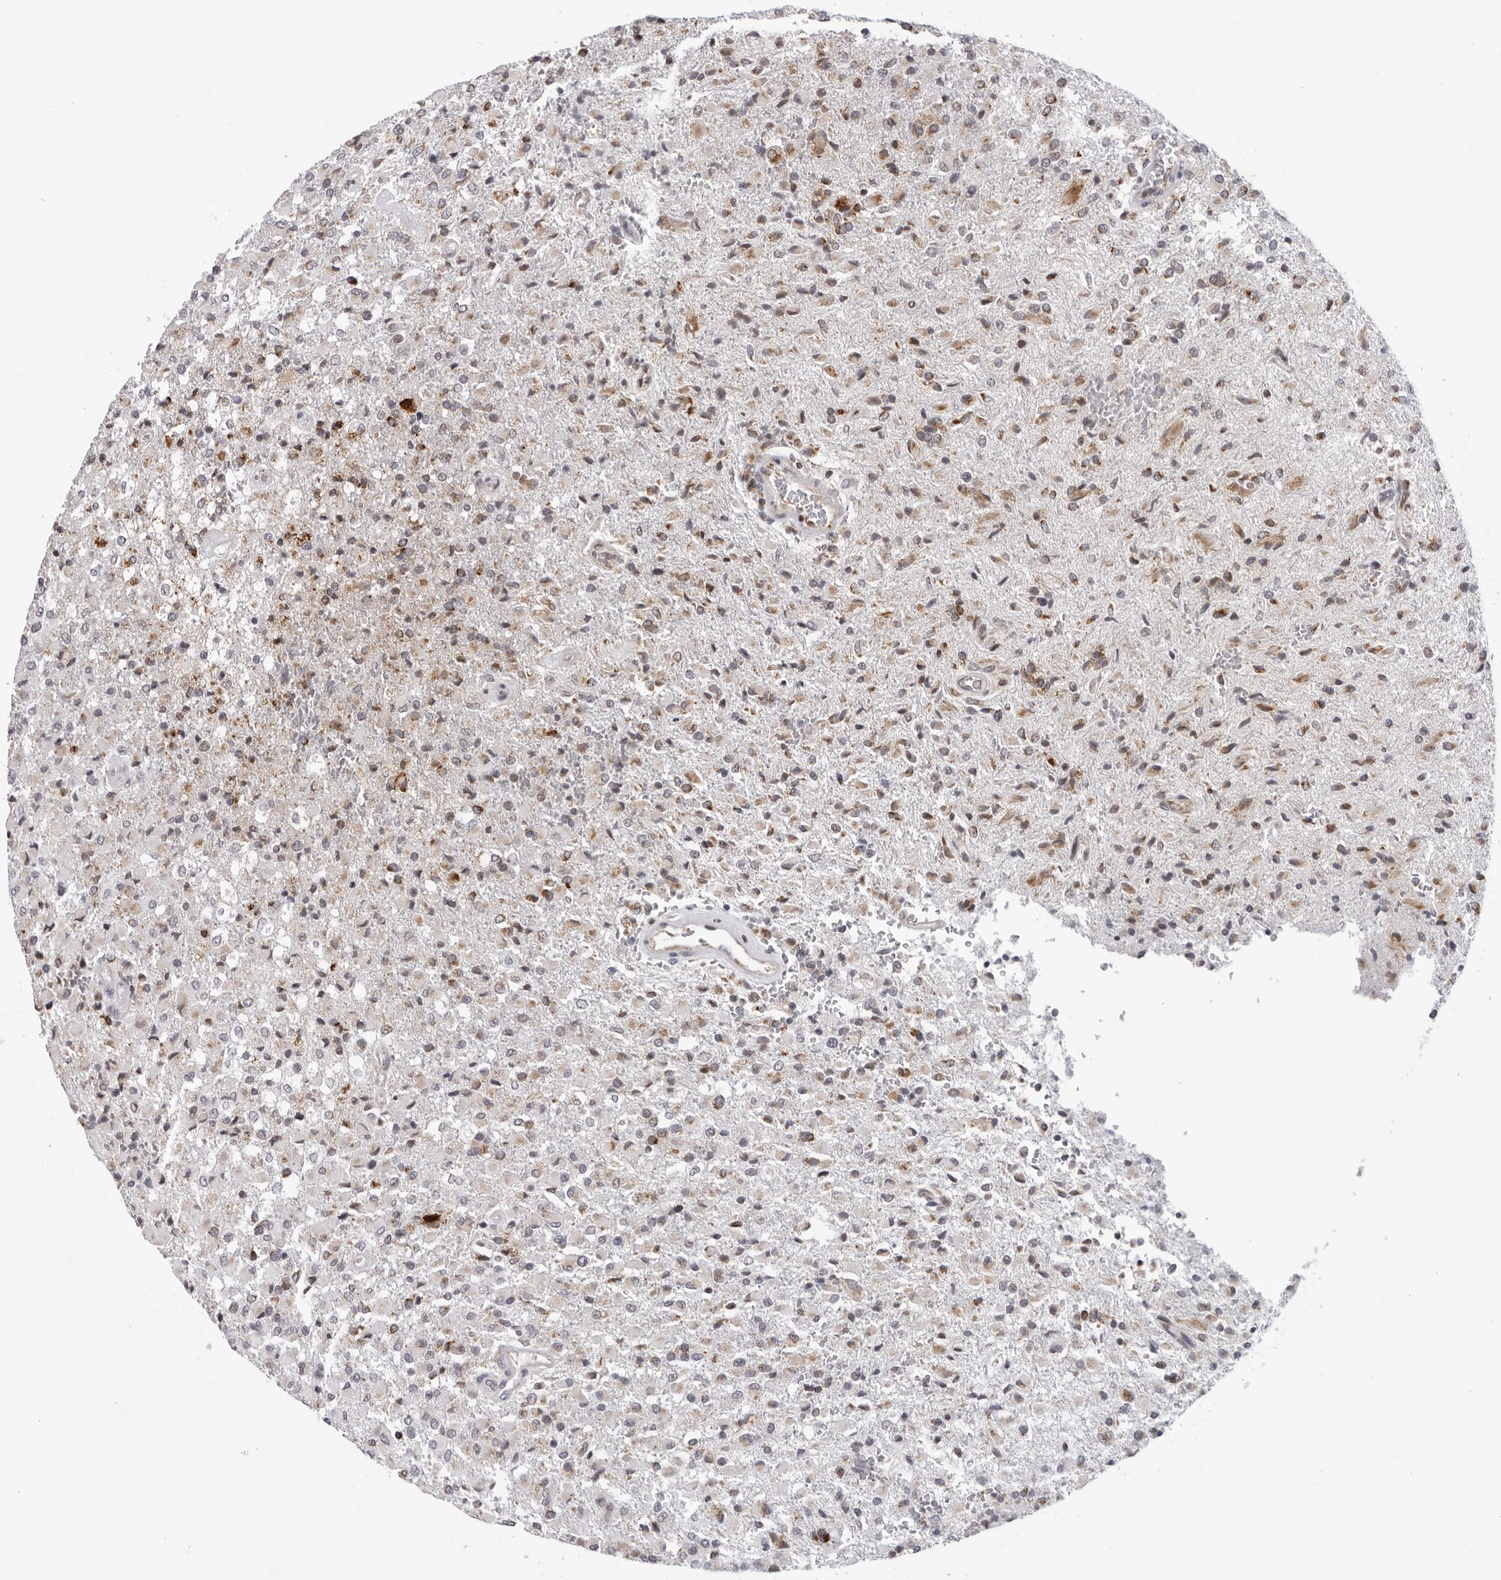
{"staining": {"intensity": "weak", "quantity": "25%-75%", "location": "cytoplasmic/membranous"}, "tissue": "glioma", "cell_type": "Tumor cells", "image_type": "cancer", "snomed": [{"axis": "morphology", "description": "Glioma, malignant, High grade"}, {"axis": "topography", "description": "Brain"}], "caption": "Tumor cells show low levels of weak cytoplasmic/membranous positivity in approximately 25%-75% of cells in human high-grade glioma (malignant). (IHC, brightfield microscopy, high magnification).", "gene": "CPT2", "patient": {"sex": "male", "age": 71}}